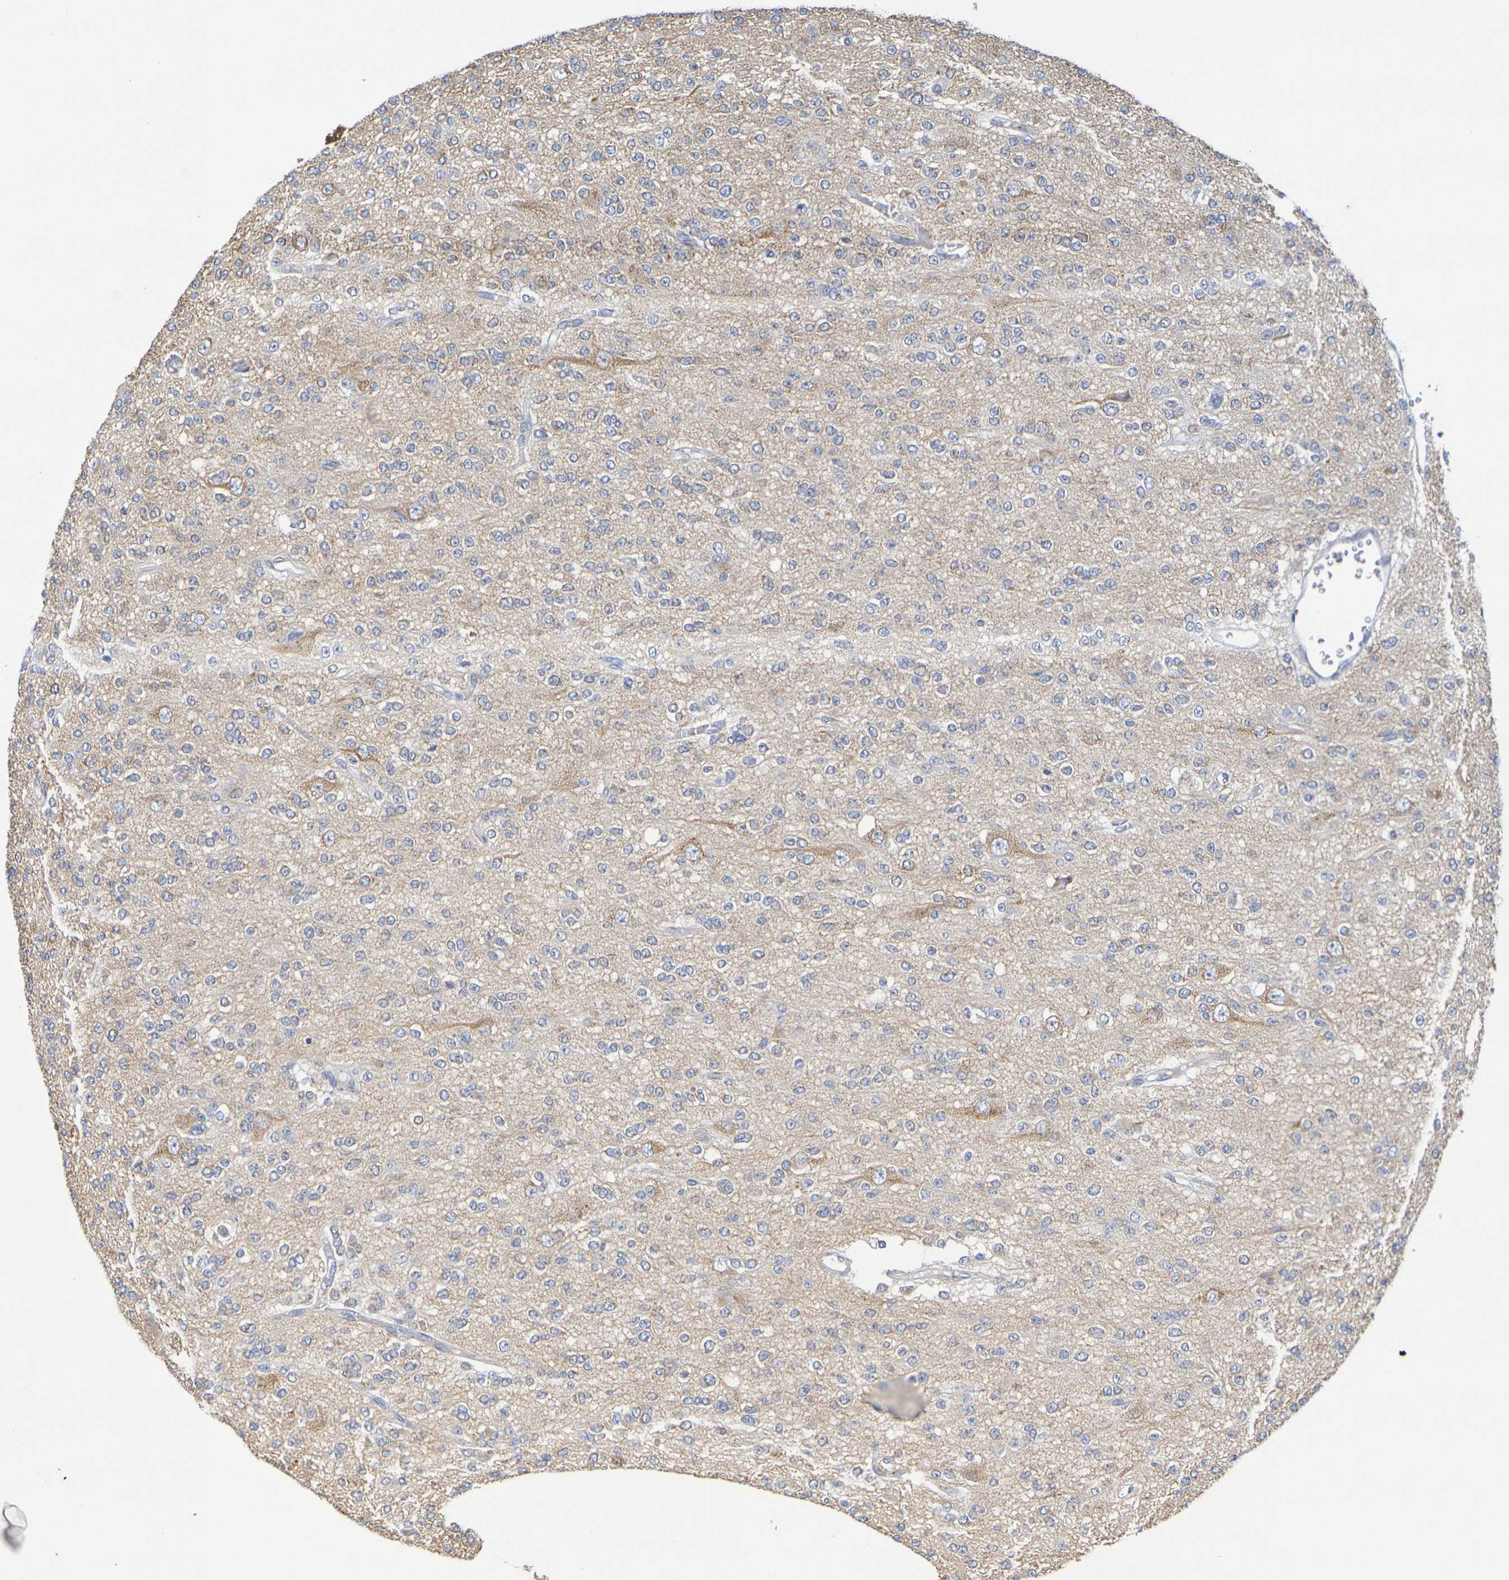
{"staining": {"intensity": "weak", "quantity": "25%-75%", "location": "cytoplasmic/membranous"}, "tissue": "glioma", "cell_type": "Tumor cells", "image_type": "cancer", "snomed": [{"axis": "morphology", "description": "Glioma, malignant, Low grade"}, {"axis": "topography", "description": "Brain"}], "caption": "Tumor cells exhibit weak cytoplasmic/membranous staining in about 25%-75% of cells in glioma. The staining was performed using DAB (3,3'-diaminobenzidine) to visualize the protein expression in brown, while the nuclei were stained in blue with hematoxylin (Magnification: 20x).", "gene": "DCP2", "patient": {"sex": "male", "age": 38}}